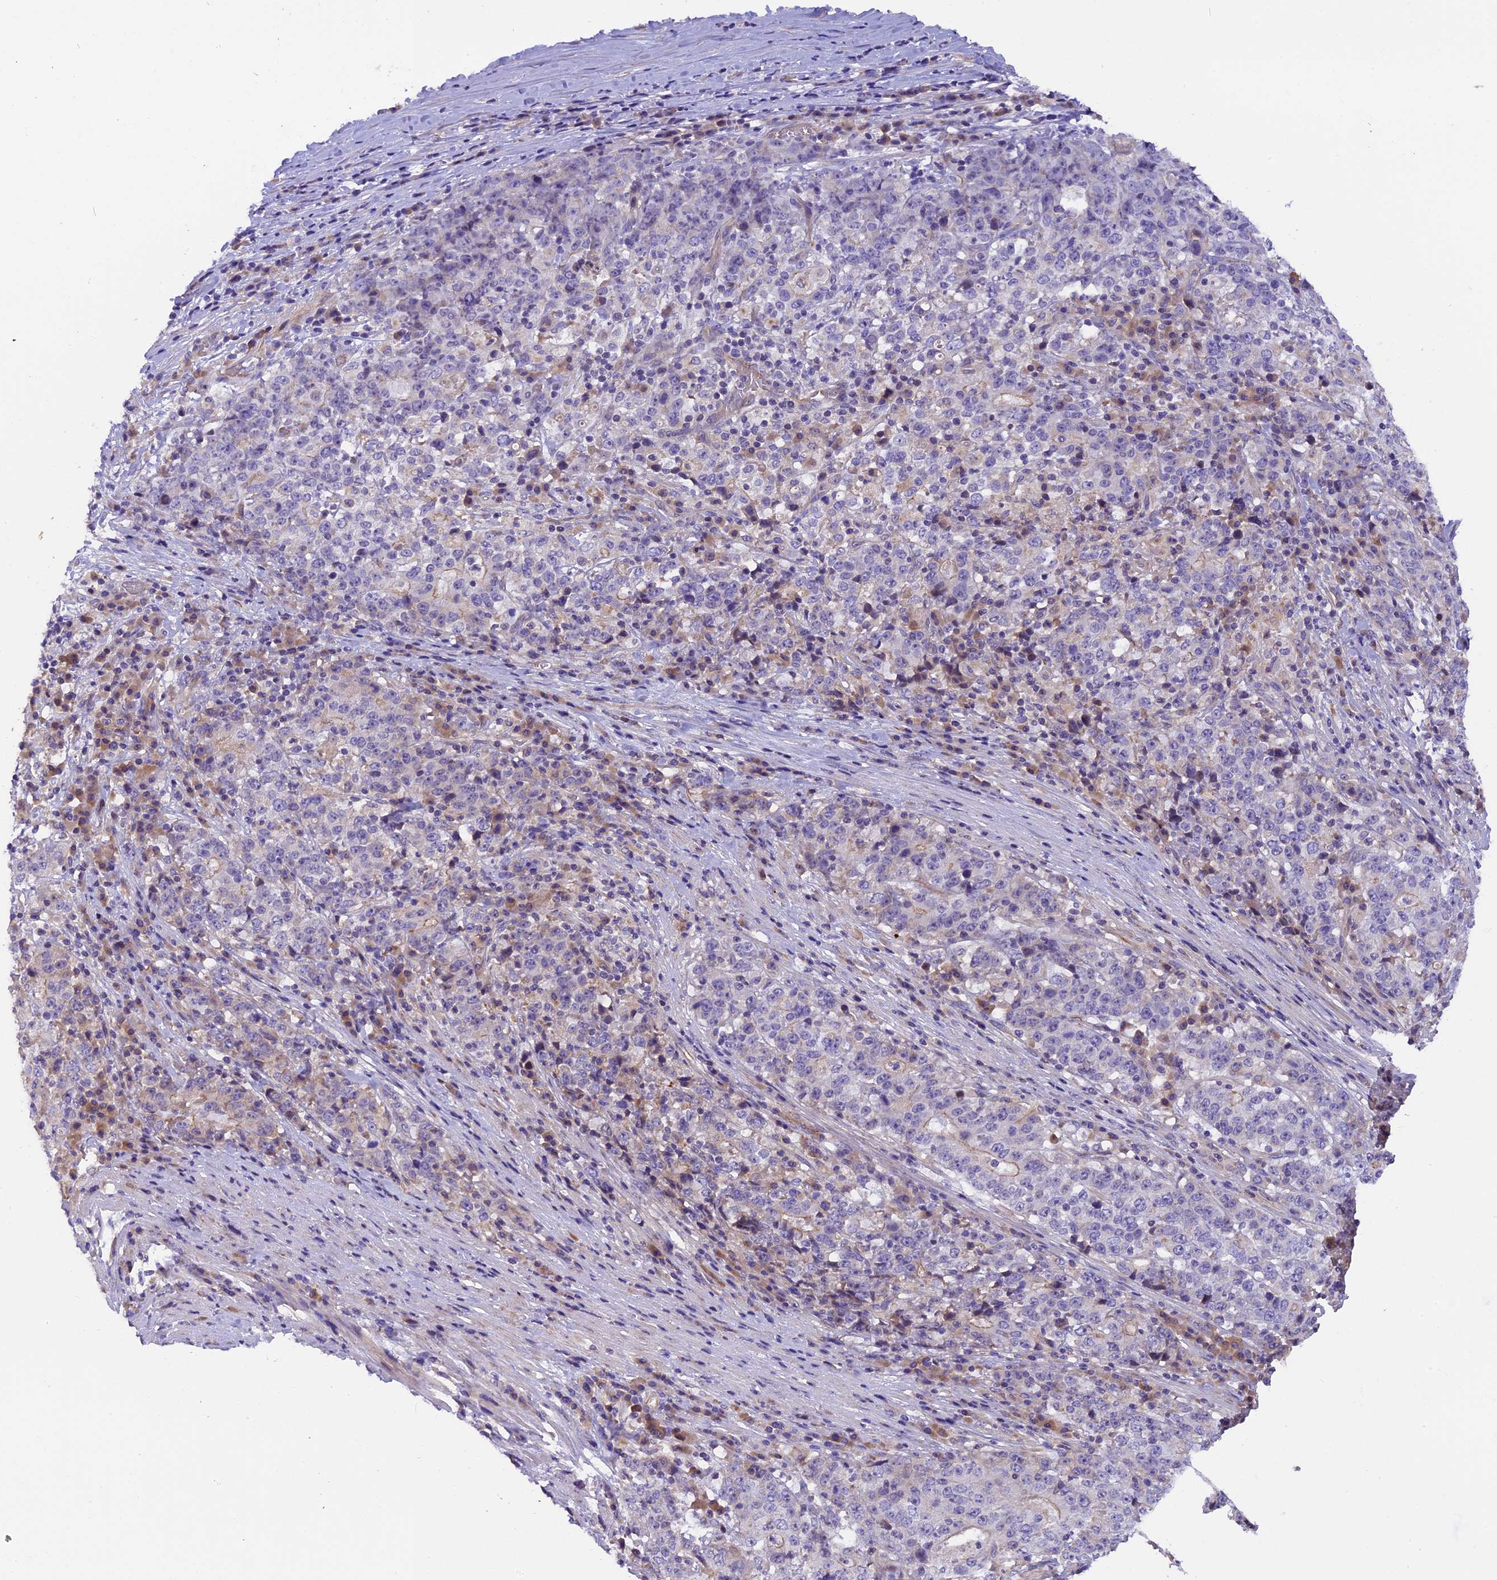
{"staining": {"intensity": "negative", "quantity": "none", "location": "none"}, "tissue": "stomach cancer", "cell_type": "Tumor cells", "image_type": "cancer", "snomed": [{"axis": "morphology", "description": "Adenocarcinoma, NOS"}, {"axis": "topography", "description": "Stomach"}], "caption": "This is an immunohistochemistry (IHC) photomicrograph of human adenocarcinoma (stomach). There is no expression in tumor cells.", "gene": "CCDC32", "patient": {"sex": "male", "age": 59}}